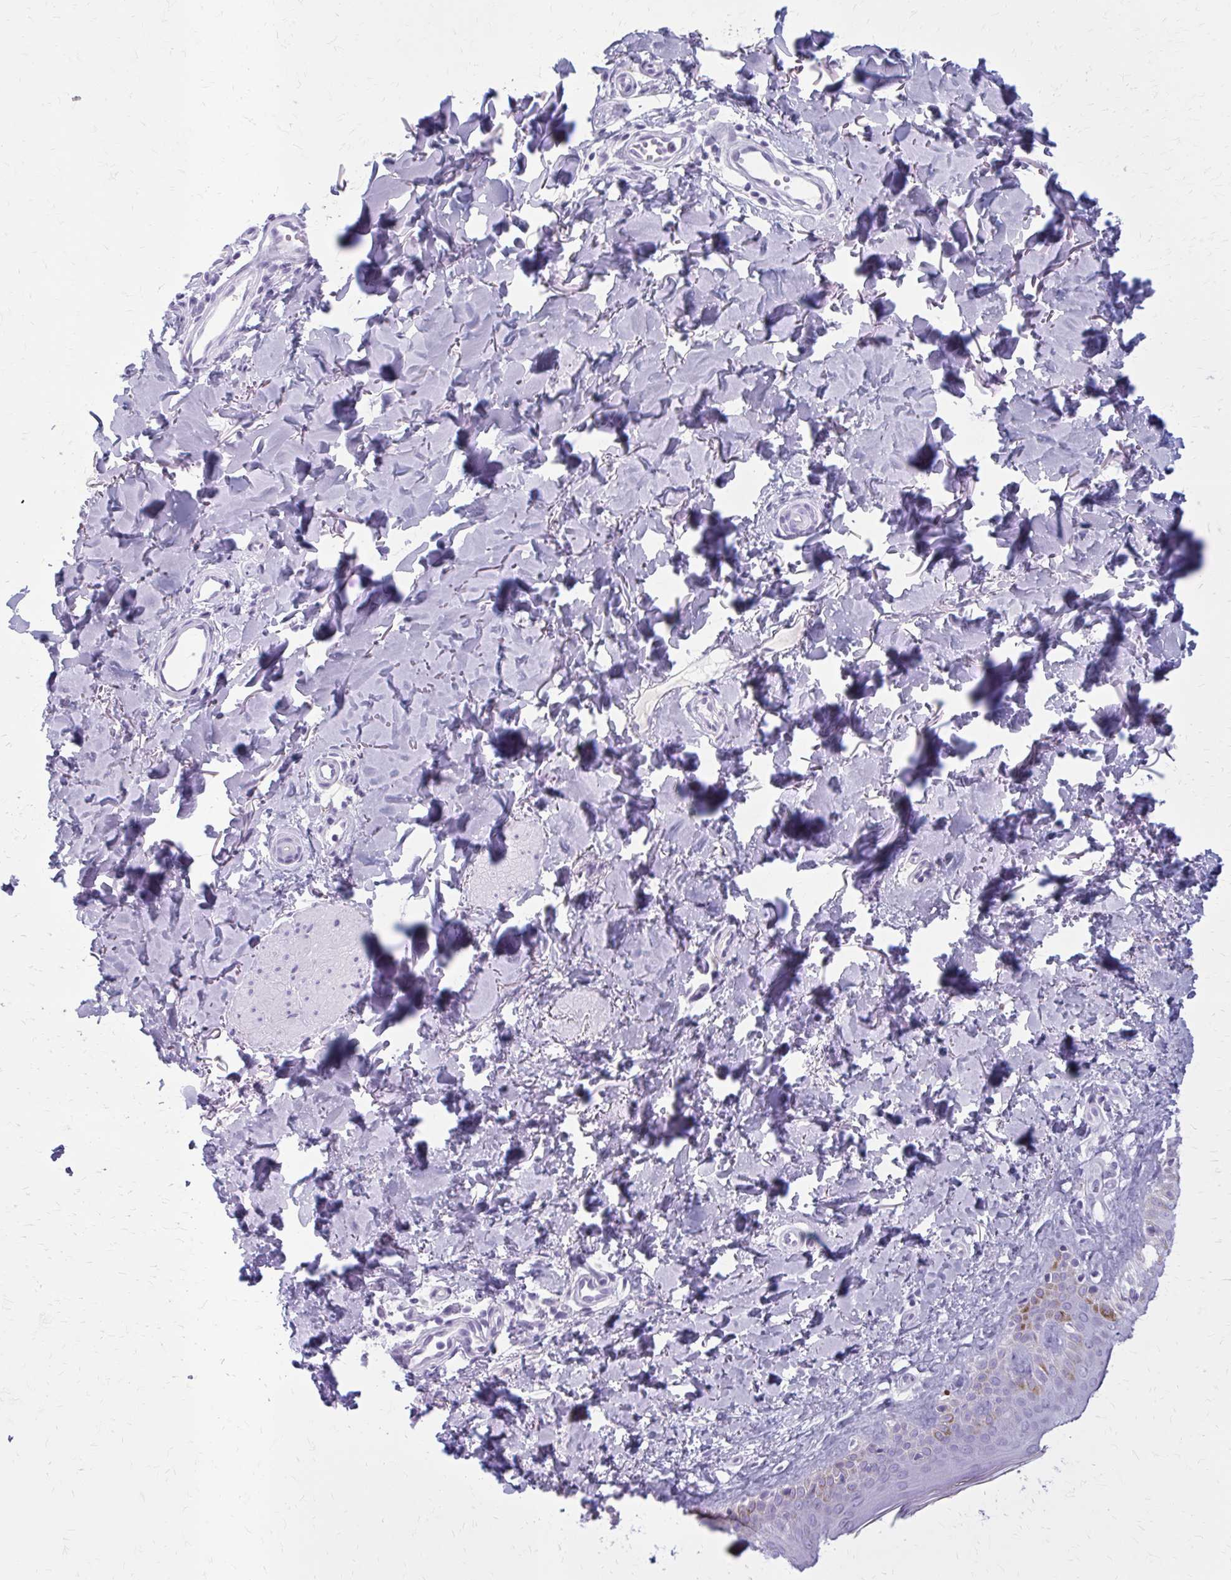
{"staining": {"intensity": "negative", "quantity": "none", "location": "none"}, "tissue": "skin", "cell_type": "Fibroblasts", "image_type": "normal", "snomed": [{"axis": "morphology", "description": "Normal tissue, NOS"}, {"axis": "topography", "description": "Skin"}, {"axis": "topography", "description": "Peripheral nerve tissue"}], "caption": "Unremarkable skin was stained to show a protein in brown. There is no significant expression in fibroblasts. (DAB (3,3'-diaminobenzidine) immunohistochemistry (IHC), high magnification).", "gene": "ZDHHC7", "patient": {"sex": "female", "age": 45}}